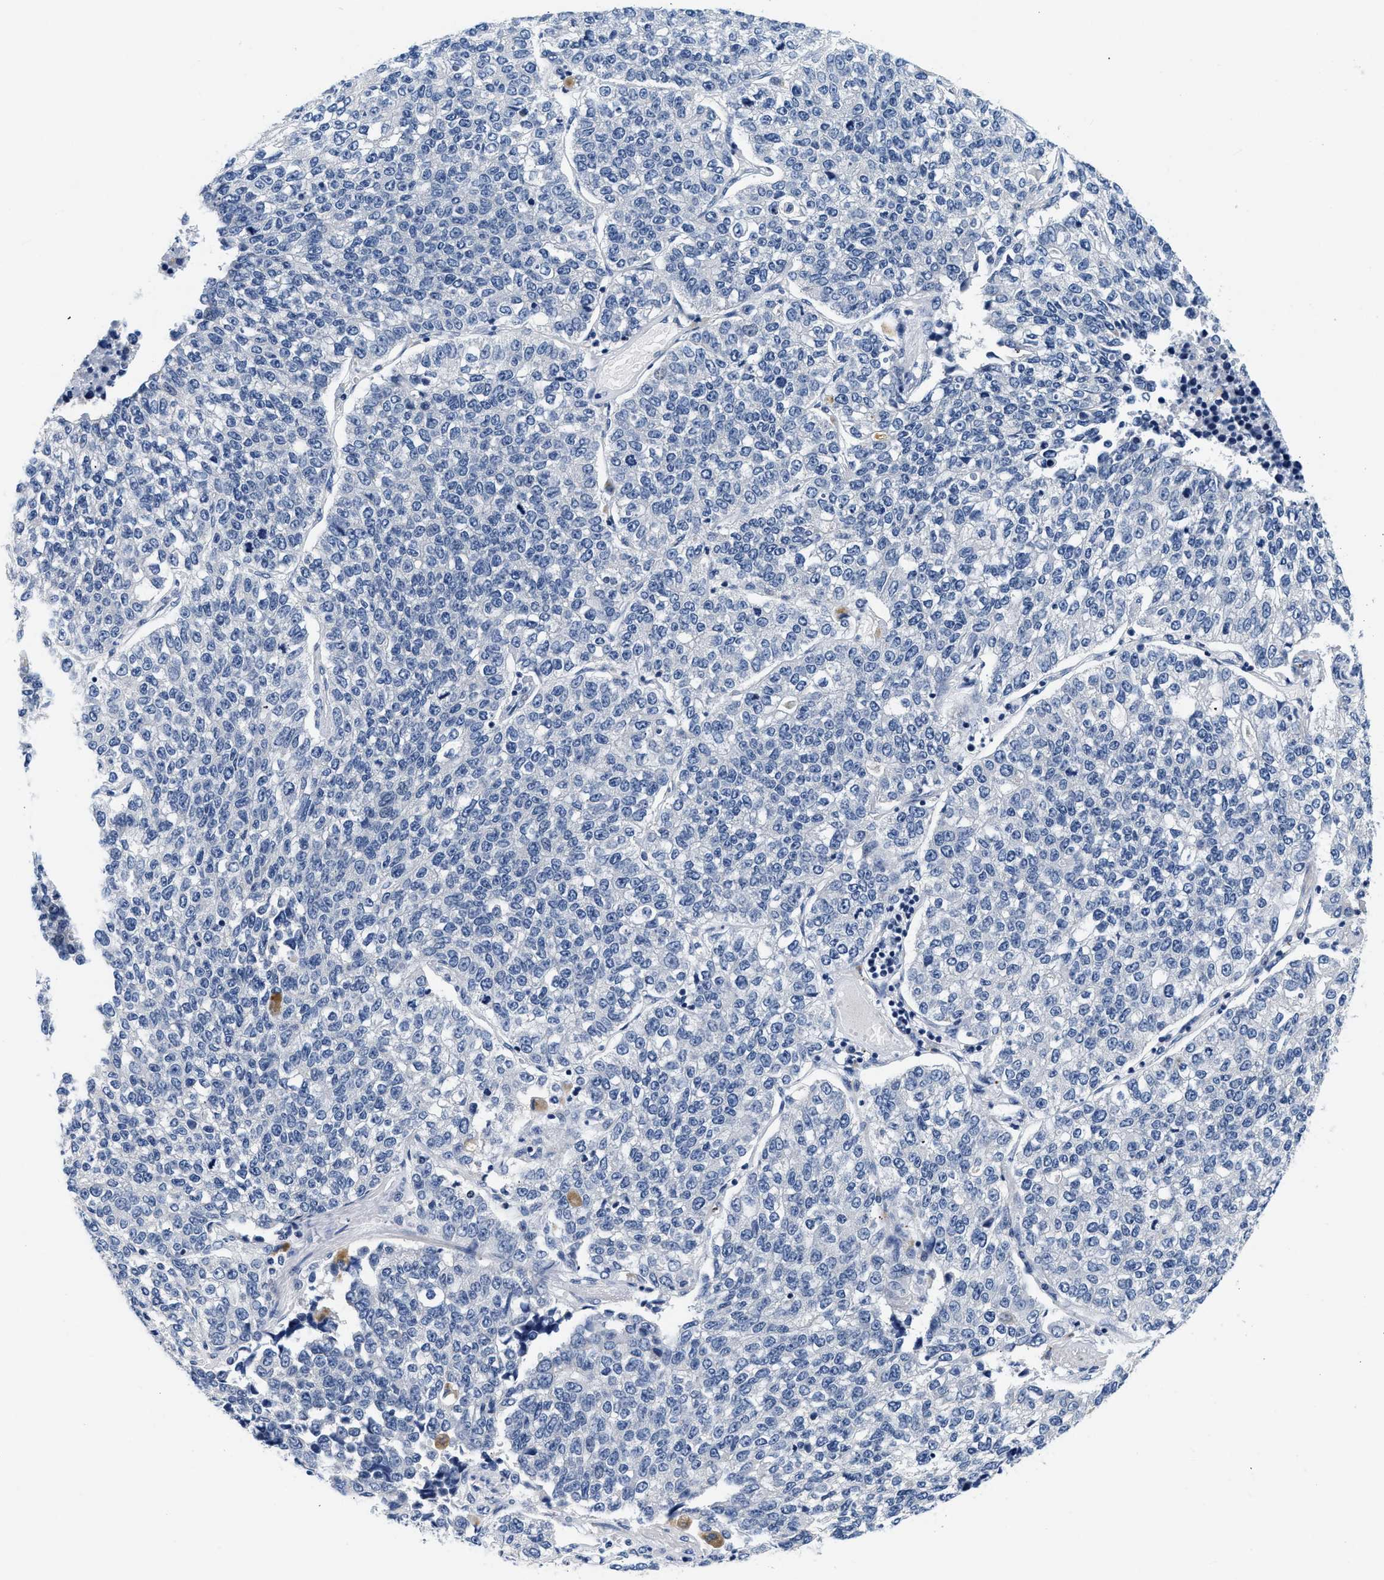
{"staining": {"intensity": "negative", "quantity": "none", "location": "none"}, "tissue": "lung cancer", "cell_type": "Tumor cells", "image_type": "cancer", "snomed": [{"axis": "morphology", "description": "Adenocarcinoma, NOS"}, {"axis": "topography", "description": "Lung"}], "caption": "Tumor cells show no significant staining in lung adenocarcinoma. The staining is performed using DAB brown chromogen with nuclei counter-stained in using hematoxylin.", "gene": "PDP1", "patient": {"sex": "male", "age": 49}}